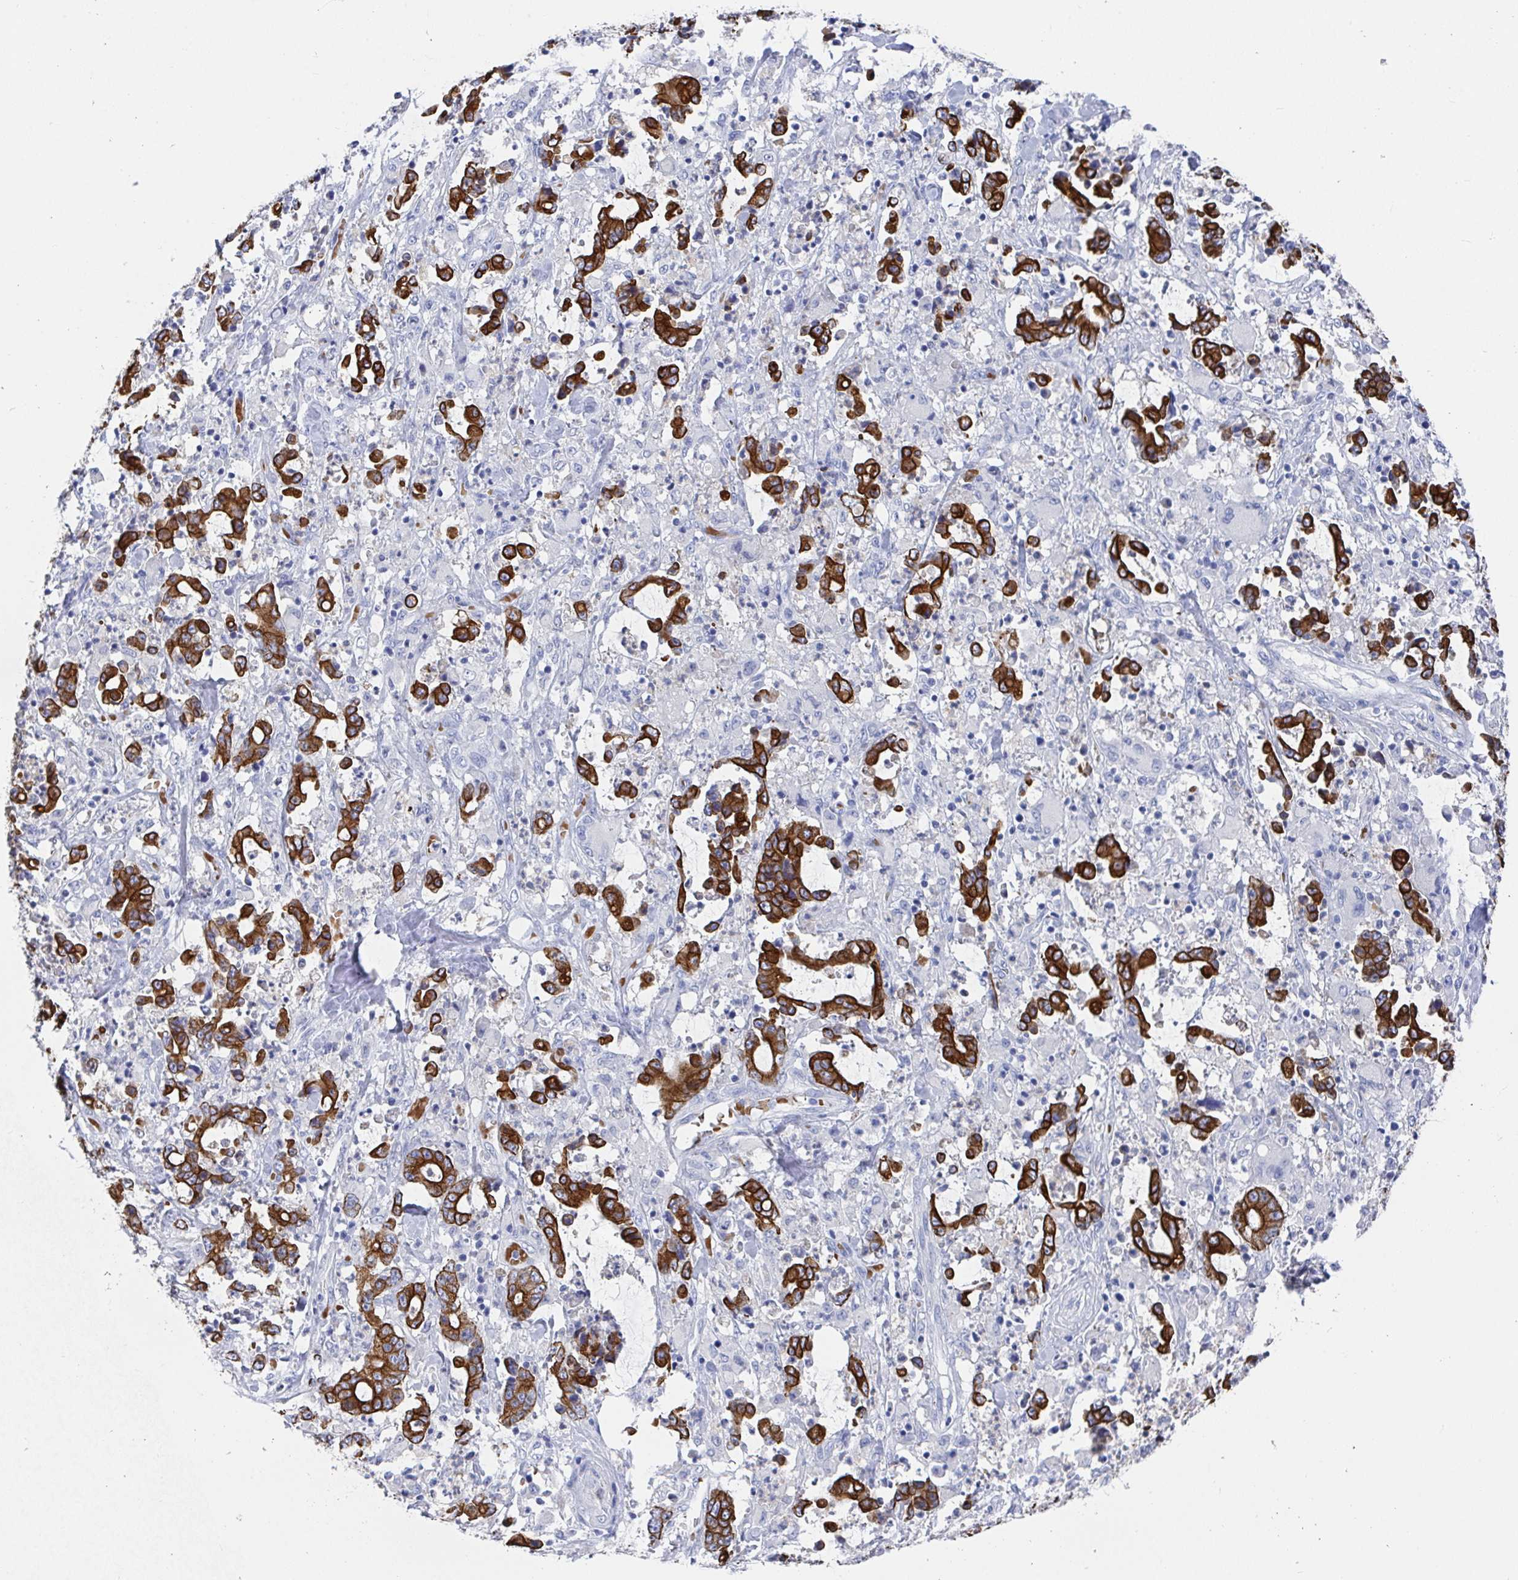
{"staining": {"intensity": "strong", "quantity": ">75%", "location": "cytoplasmic/membranous"}, "tissue": "stomach cancer", "cell_type": "Tumor cells", "image_type": "cancer", "snomed": [{"axis": "morphology", "description": "Adenocarcinoma, NOS"}, {"axis": "topography", "description": "Stomach, upper"}], "caption": "IHC micrograph of adenocarcinoma (stomach) stained for a protein (brown), which shows high levels of strong cytoplasmic/membranous staining in approximately >75% of tumor cells.", "gene": "CLDN8", "patient": {"sex": "male", "age": 68}}